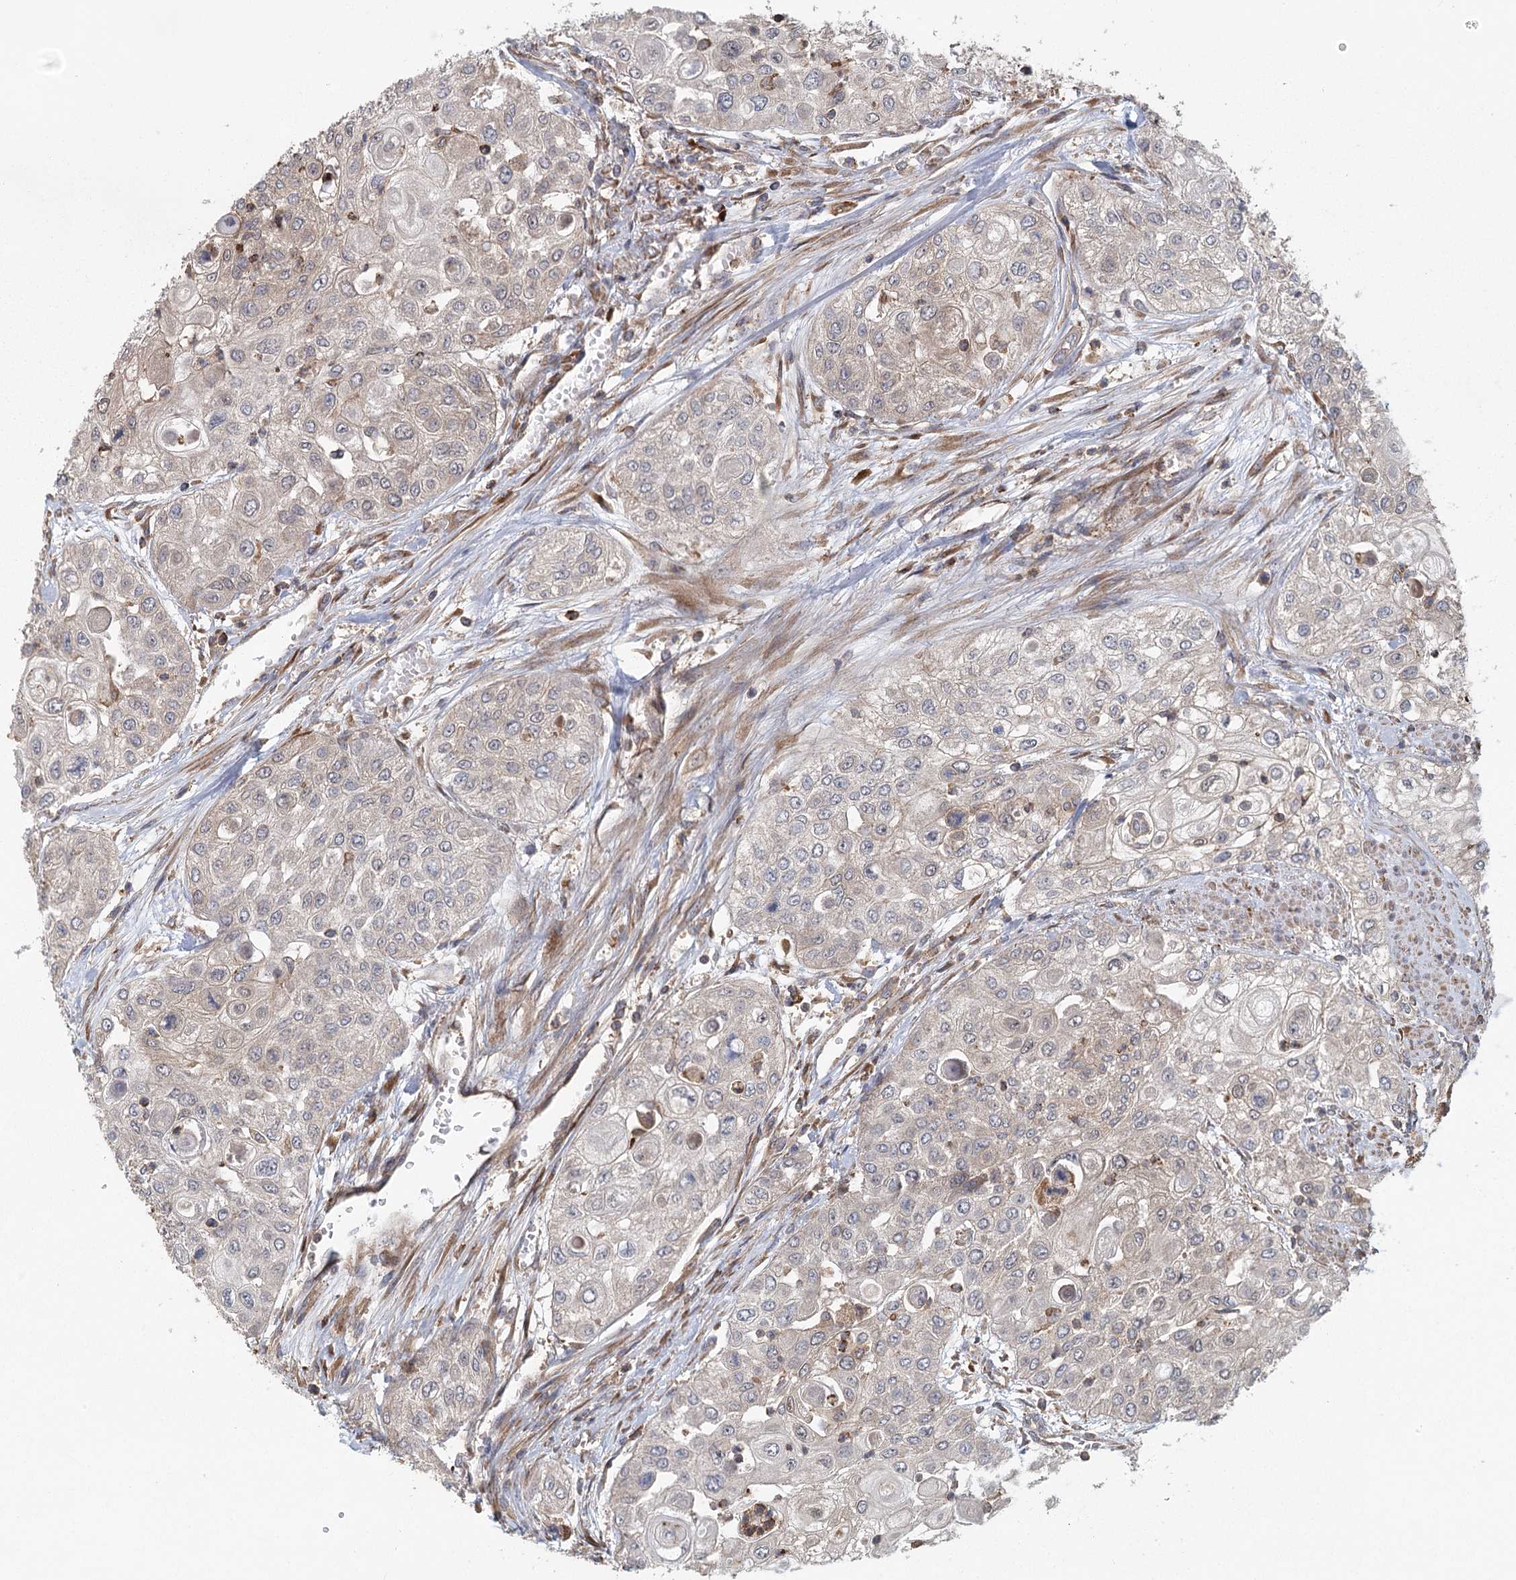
{"staining": {"intensity": "negative", "quantity": "none", "location": "none"}, "tissue": "urothelial cancer", "cell_type": "Tumor cells", "image_type": "cancer", "snomed": [{"axis": "morphology", "description": "Urothelial carcinoma, High grade"}, {"axis": "topography", "description": "Urinary bladder"}], "caption": "There is no significant positivity in tumor cells of urothelial cancer.", "gene": "PLEKHA7", "patient": {"sex": "female", "age": 79}}